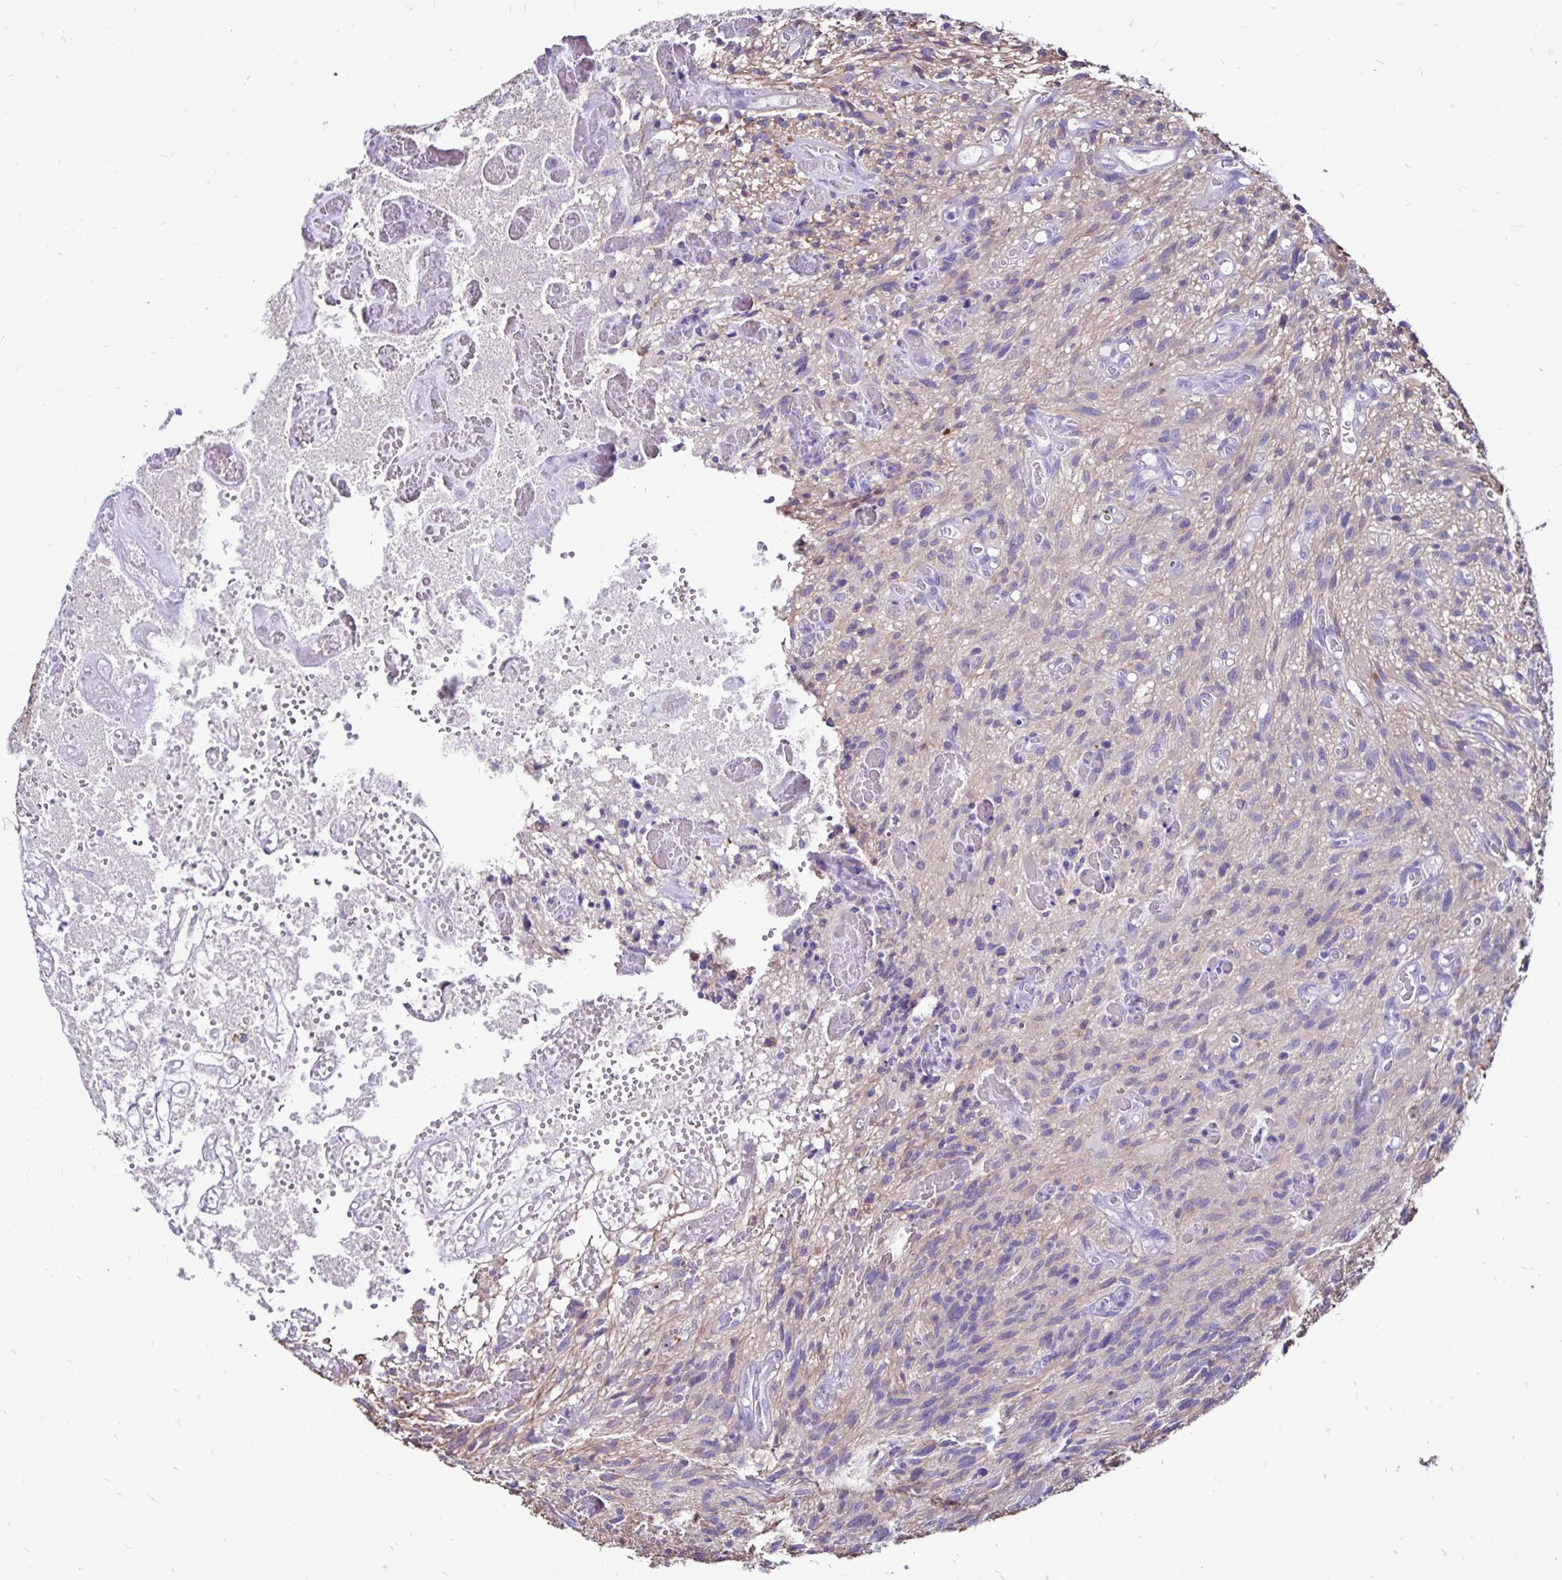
{"staining": {"intensity": "negative", "quantity": "none", "location": "none"}, "tissue": "glioma", "cell_type": "Tumor cells", "image_type": "cancer", "snomed": [{"axis": "morphology", "description": "Glioma, malignant, High grade"}, {"axis": "topography", "description": "Brain"}], "caption": "The immunohistochemistry micrograph has no significant positivity in tumor cells of high-grade glioma (malignant) tissue.", "gene": "EVPL", "patient": {"sex": "male", "age": 75}}